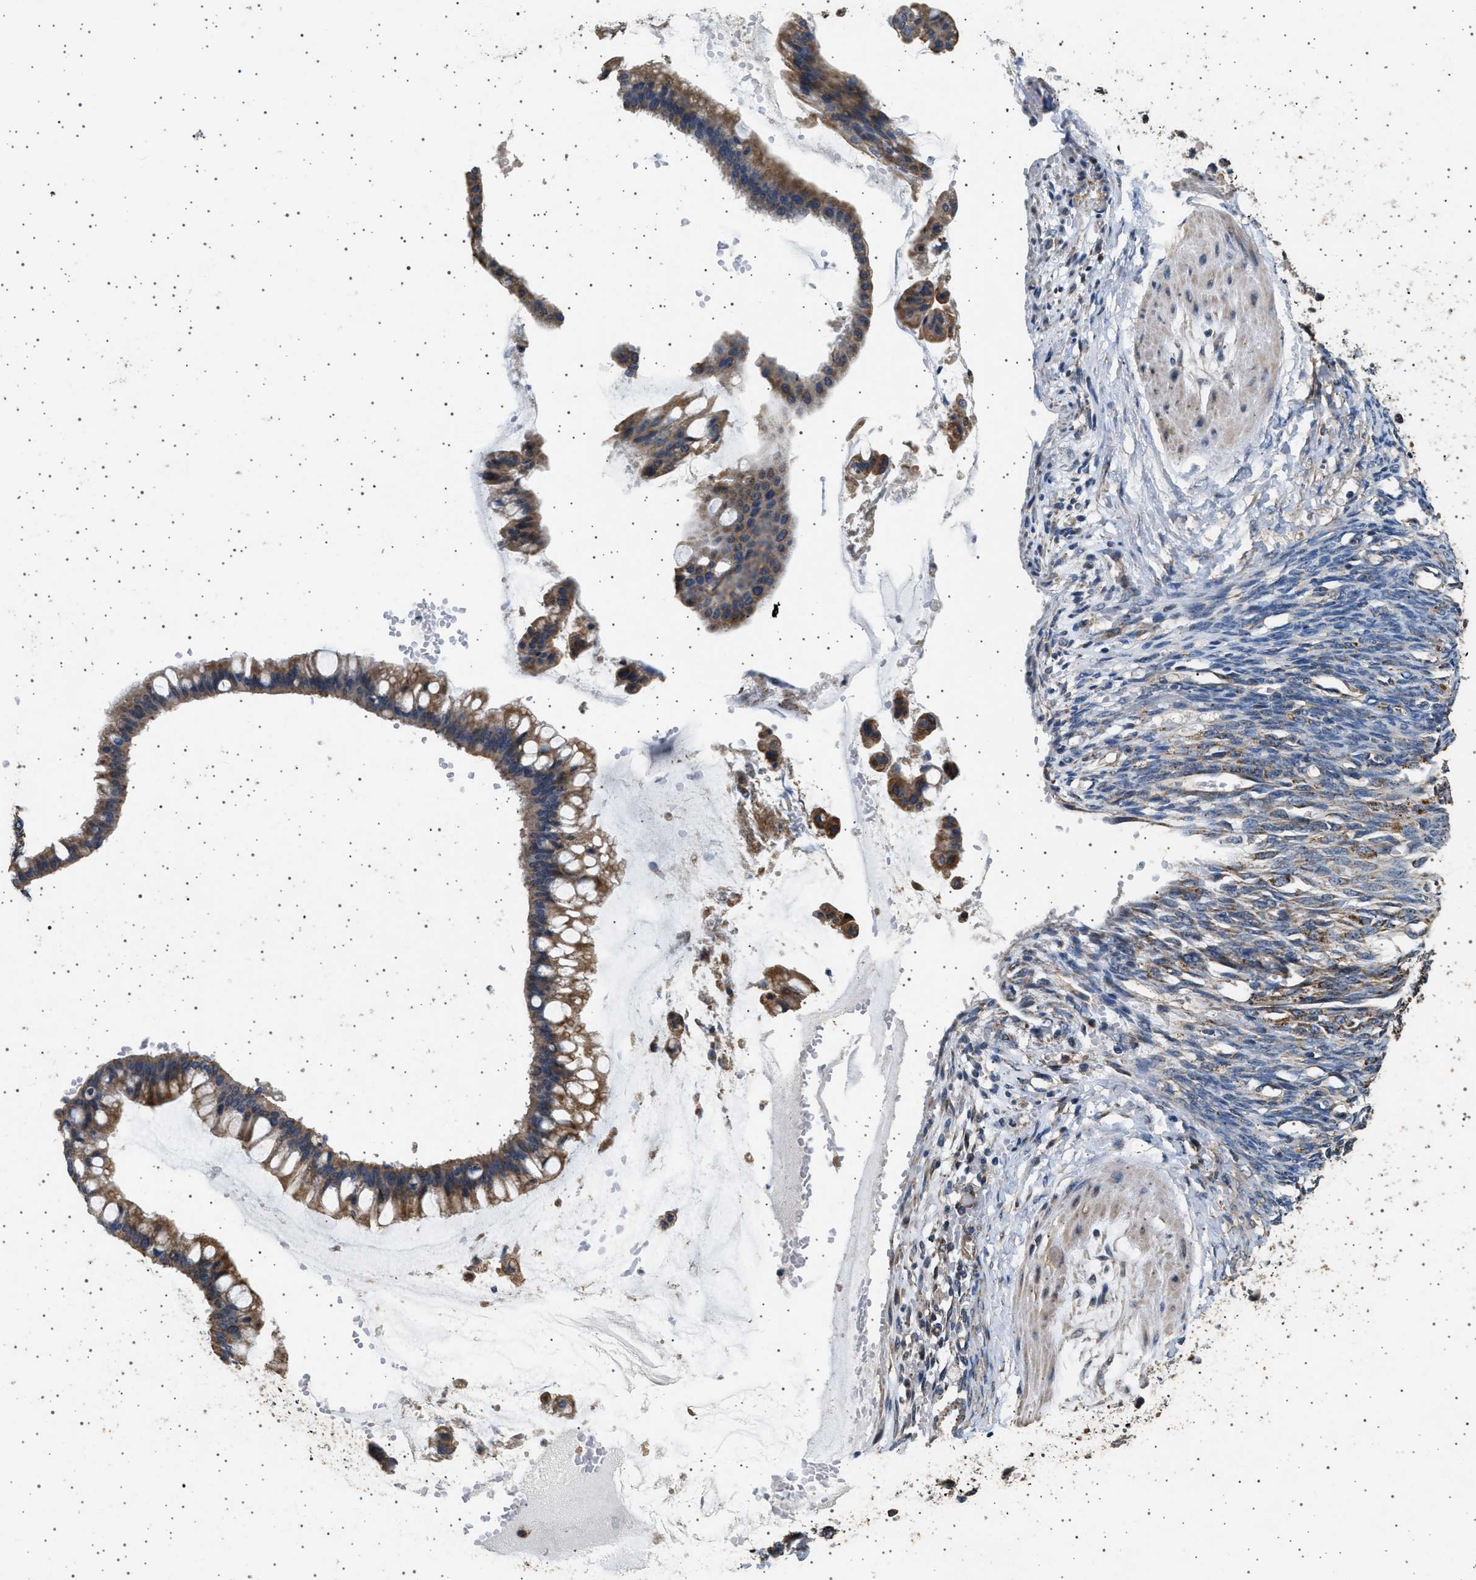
{"staining": {"intensity": "moderate", "quantity": ">75%", "location": "cytoplasmic/membranous"}, "tissue": "ovarian cancer", "cell_type": "Tumor cells", "image_type": "cancer", "snomed": [{"axis": "morphology", "description": "Cystadenocarcinoma, mucinous, NOS"}, {"axis": "topography", "description": "Ovary"}], "caption": "Immunohistochemistry (IHC) image of ovarian cancer (mucinous cystadenocarcinoma) stained for a protein (brown), which shows medium levels of moderate cytoplasmic/membranous staining in approximately >75% of tumor cells.", "gene": "KCNA4", "patient": {"sex": "female", "age": 73}}